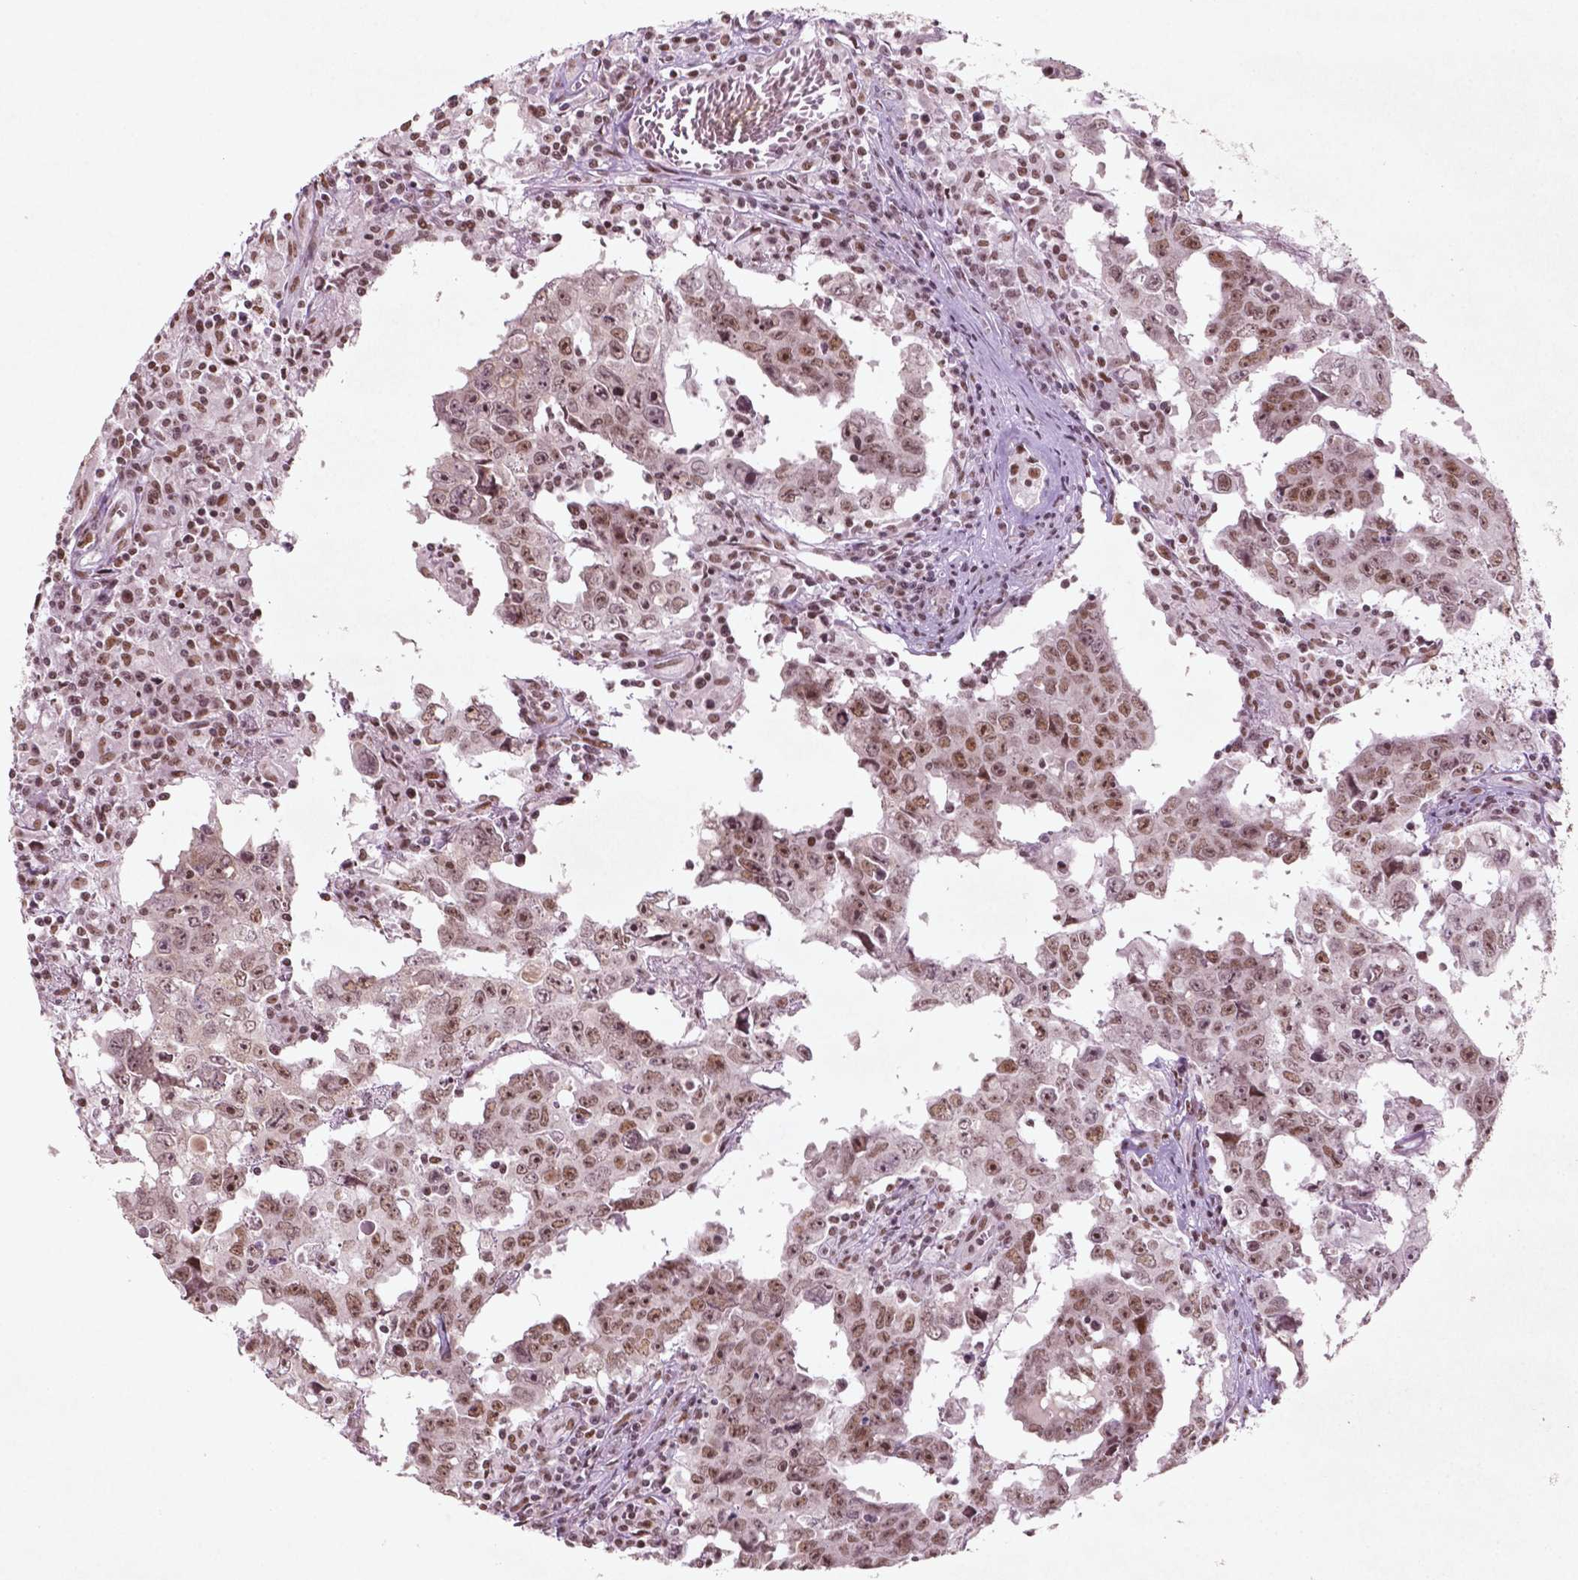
{"staining": {"intensity": "moderate", "quantity": ">75%", "location": "nuclear"}, "tissue": "testis cancer", "cell_type": "Tumor cells", "image_type": "cancer", "snomed": [{"axis": "morphology", "description": "Carcinoma, Embryonal, NOS"}, {"axis": "topography", "description": "Testis"}], "caption": "Immunohistochemical staining of human embryonal carcinoma (testis) reveals medium levels of moderate nuclear staining in about >75% of tumor cells. (Brightfield microscopy of DAB IHC at high magnification).", "gene": "HMG20B", "patient": {"sex": "male", "age": 22}}